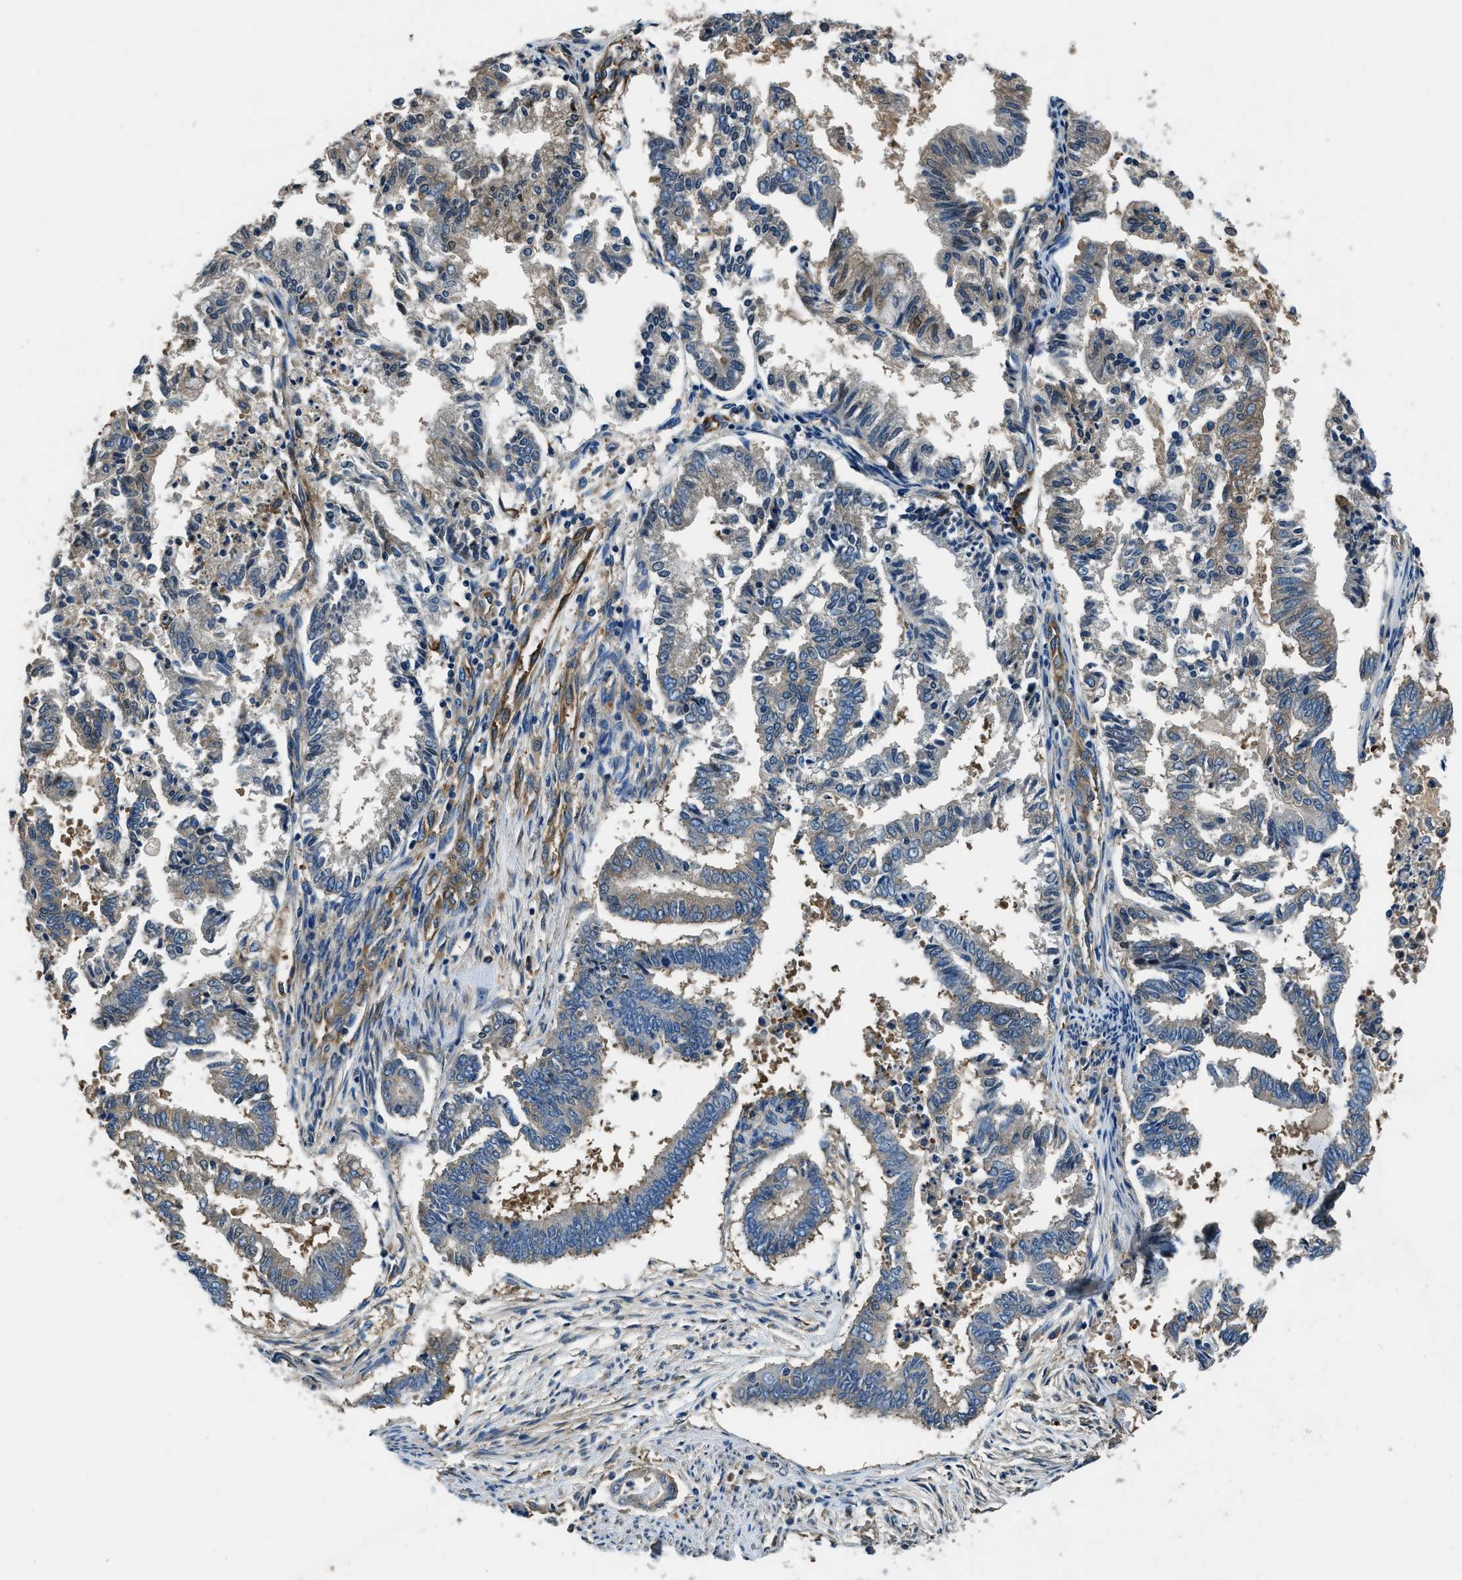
{"staining": {"intensity": "weak", "quantity": "<25%", "location": "cytoplasmic/membranous,nuclear"}, "tissue": "endometrial cancer", "cell_type": "Tumor cells", "image_type": "cancer", "snomed": [{"axis": "morphology", "description": "Necrosis, NOS"}, {"axis": "morphology", "description": "Adenocarcinoma, NOS"}, {"axis": "topography", "description": "Endometrium"}], "caption": "This micrograph is of adenocarcinoma (endometrial) stained with immunohistochemistry to label a protein in brown with the nuclei are counter-stained blue. There is no positivity in tumor cells.", "gene": "EEA1", "patient": {"sex": "female", "age": 79}}